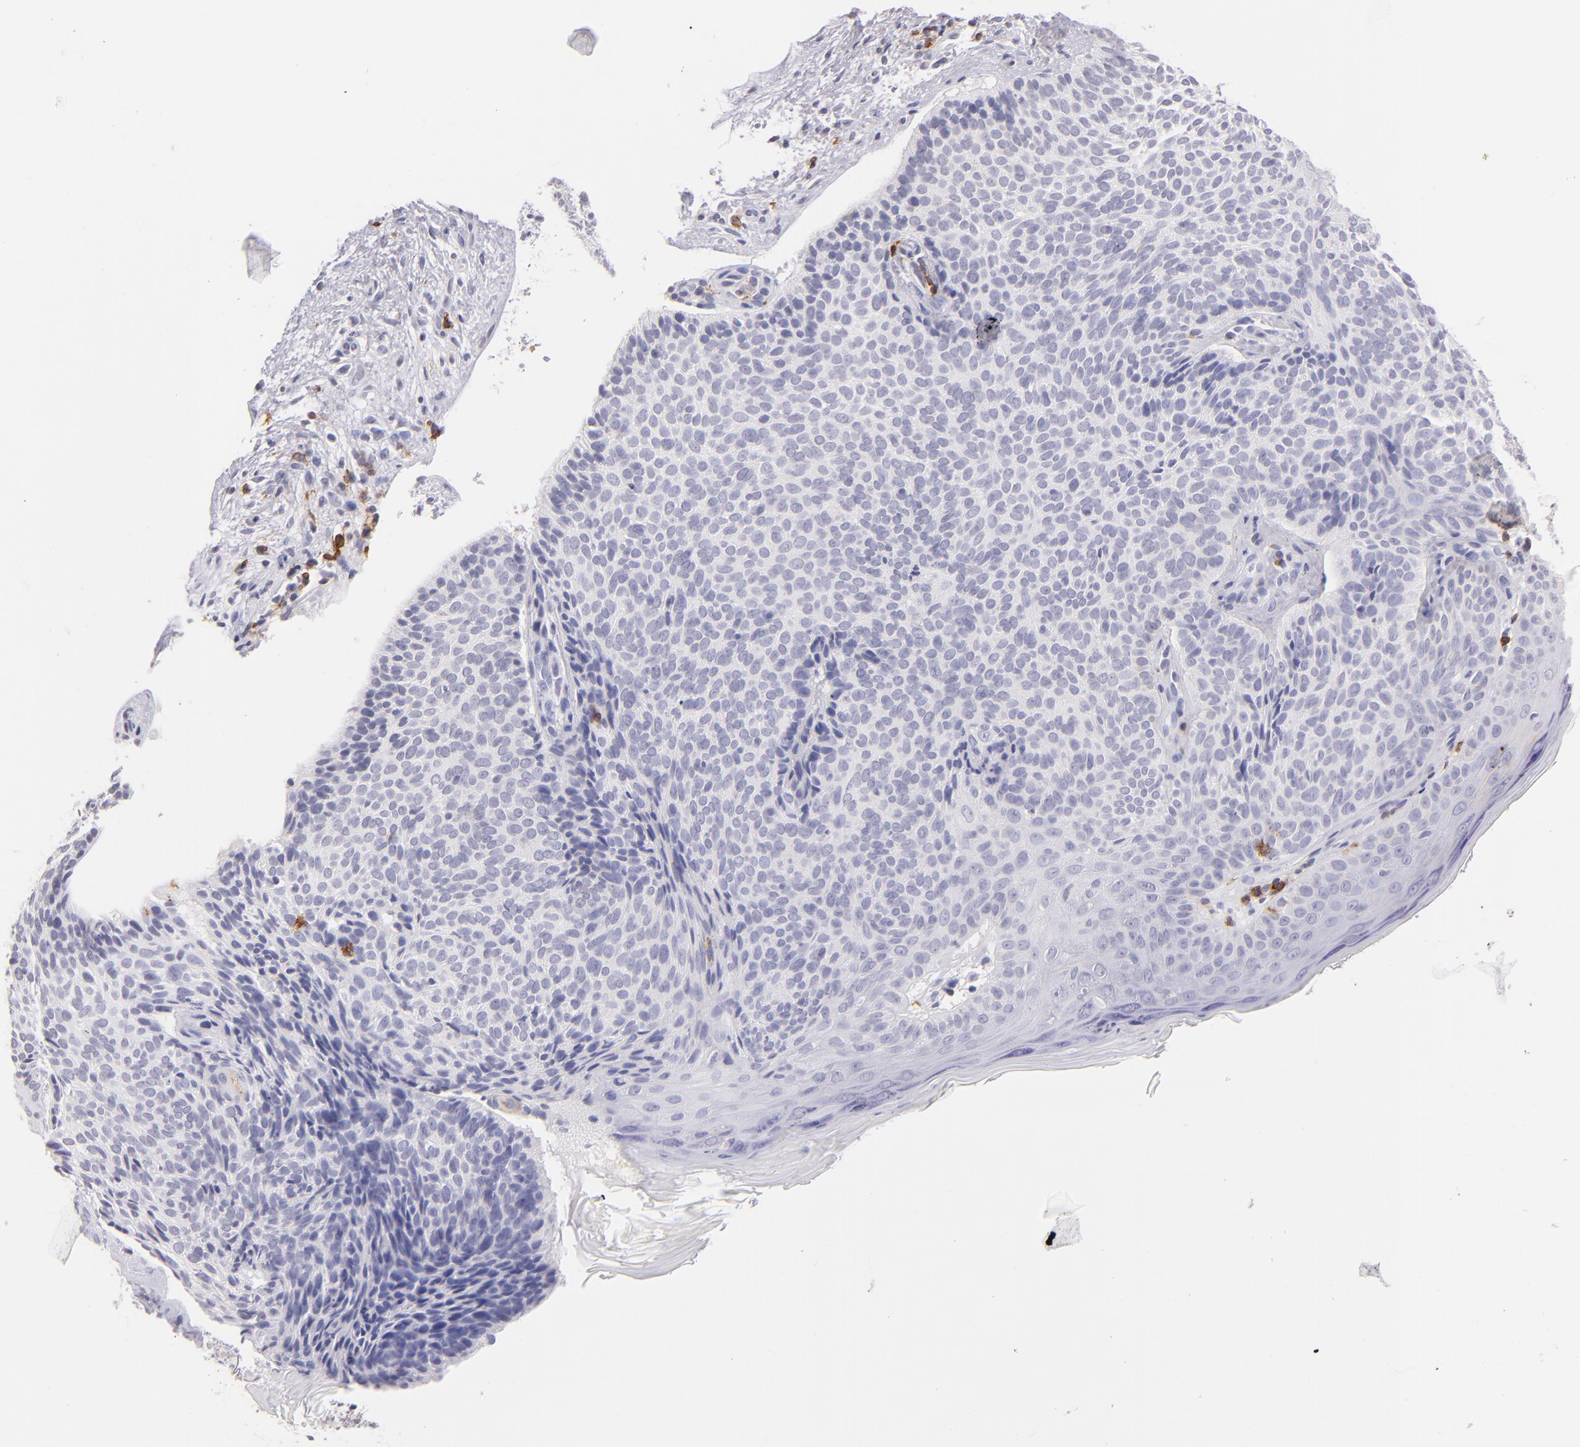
{"staining": {"intensity": "negative", "quantity": "none", "location": "none"}, "tissue": "skin cancer", "cell_type": "Tumor cells", "image_type": "cancer", "snomed": [{"axis": "morphology", "description": "Basal cell carcinoma"}, {"axis": "topography", "description": "Skin"}], "caption": "The image displays no significant expression in tumor cells of skin cancer (basal cell carcinoma). (Immunohistochemistry (ihc), brightfield microscopy, high magnification).", "gene": "IL2RA", "patient": {"sex": "female", "age": 78}}